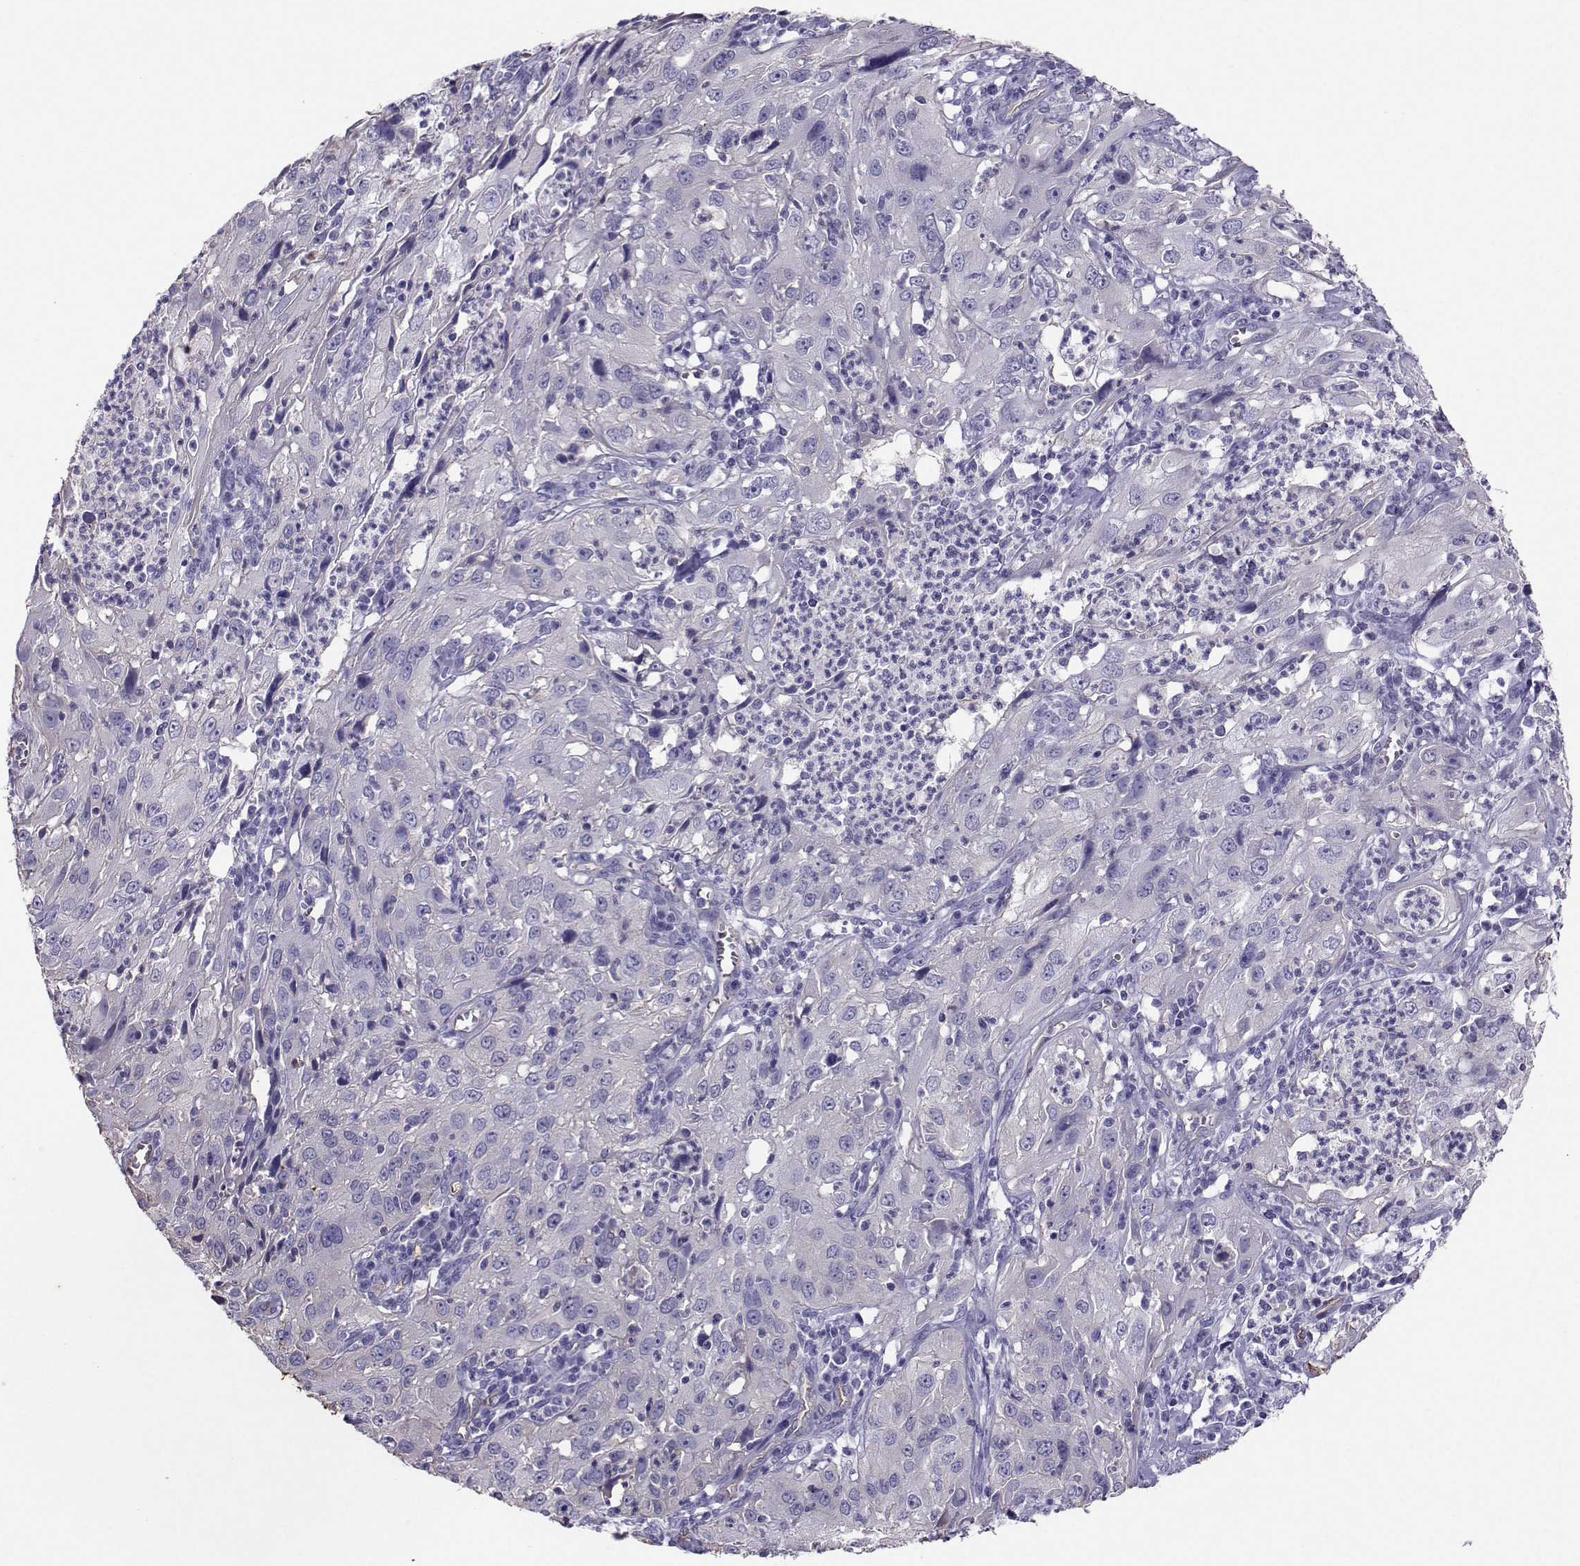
{"staining": {"intensity": "negative", "quantity": "none", "location": "none"}, "tissue": "cervical cancer", "cell_type": "Tumor cells", "image_type": "cancer", "snomed": [{"axis": "morphology", "description": "Squamous cell carcinoma, NOS"}, {"axis": "topography", "description": "Cervix"}], "caption": "Immunohistochemical staining of cervical squamous cell carcinoma reveals no significant expression in tumor cells.", "gene": "CLUL1", "patient": {"sex": "female", "age": 32}}